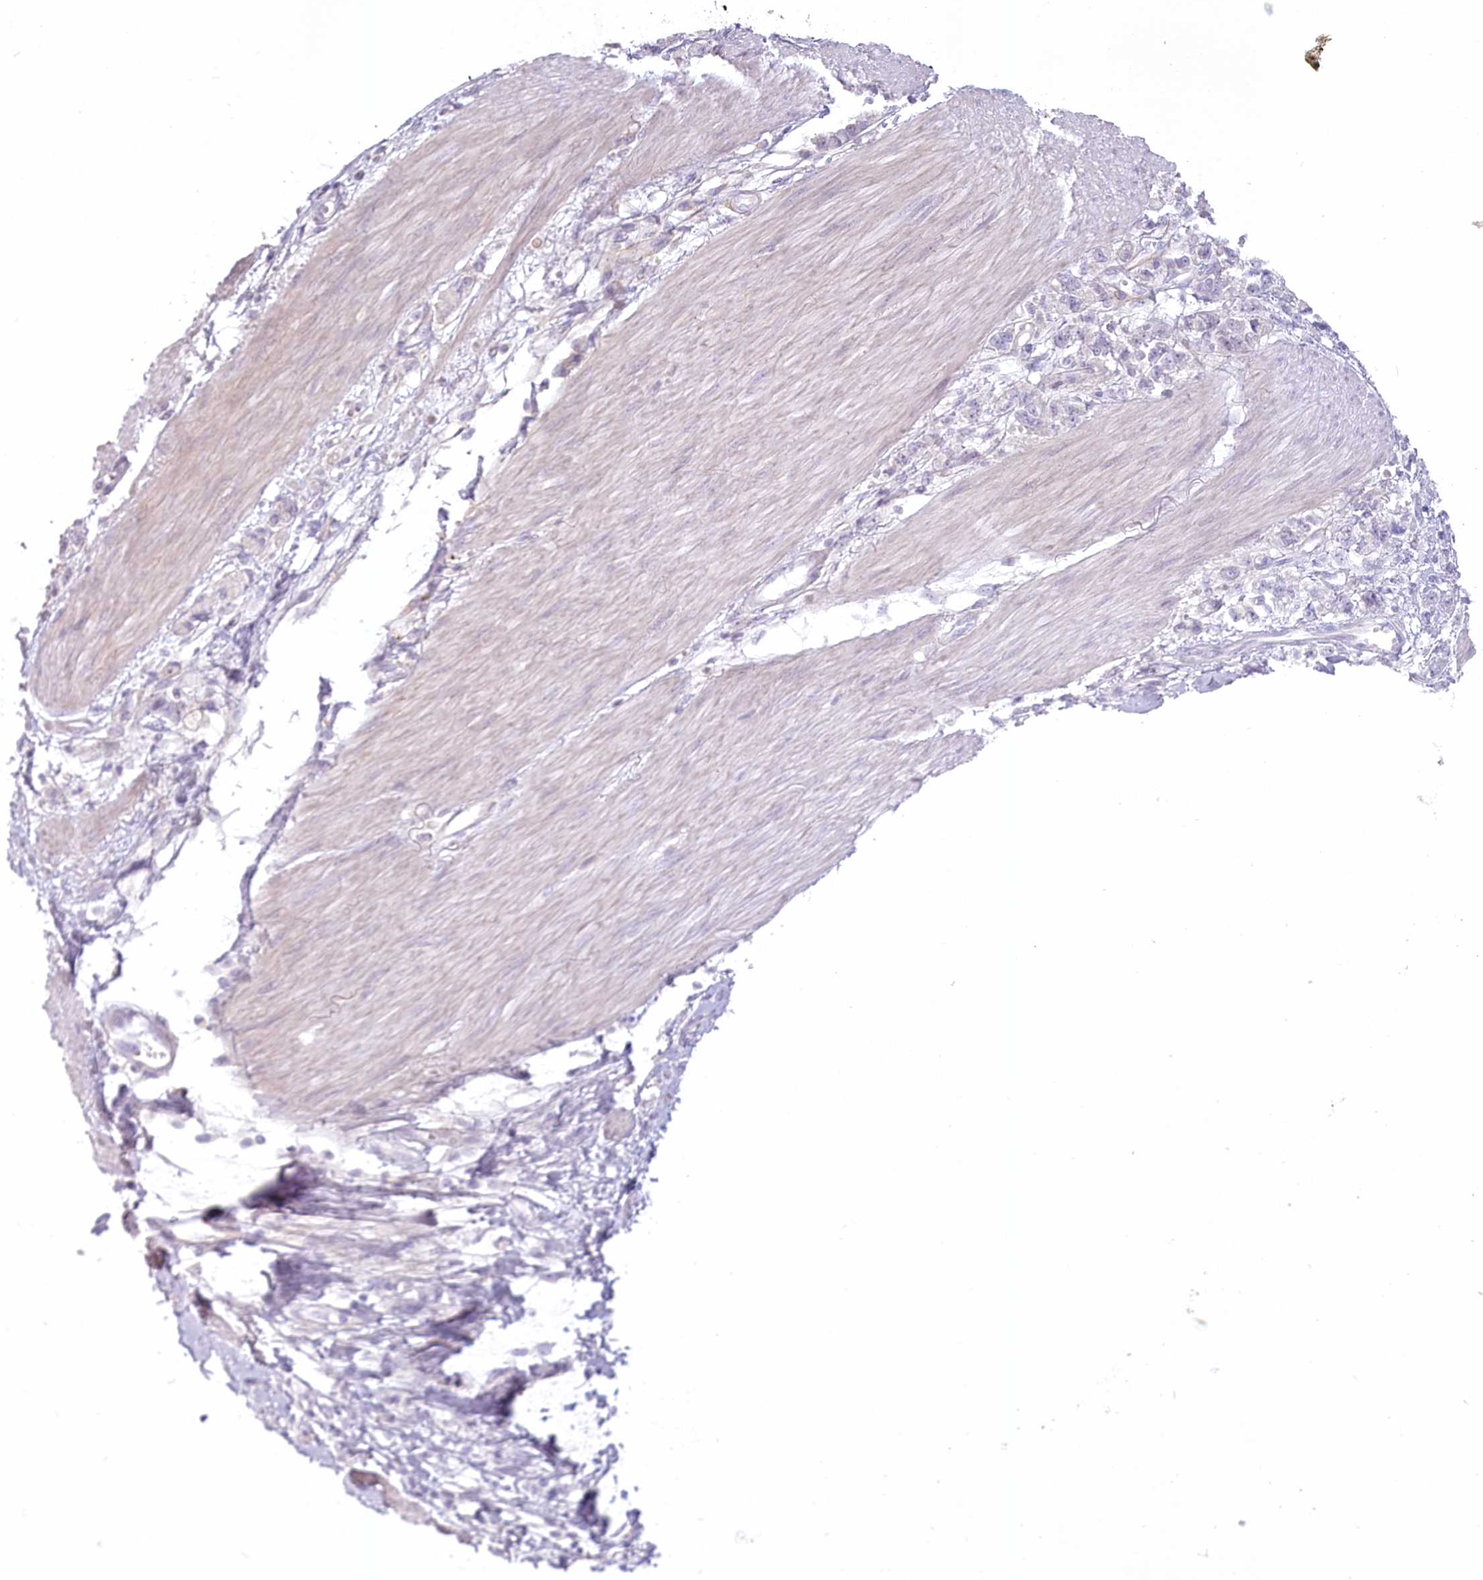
{"staining": {"intensity": "negative", "quantity": "none", "location": "none"}, "tissue": "stomach cancer", "cell_type": "Tumor cells", "image_type": "cancer", "snomed": [{"axis": "morphology", "description": "Adenocarcinoma, NOS"}, {"axis": "topography", "description": "Stomach"}], "caption": "IHC photomicrograph of human stomach cancer stained for a protein (brown), which shows no staining in tumor cells.", "gene": "USP11", "patient": {"sex": "female", "age": 76}}